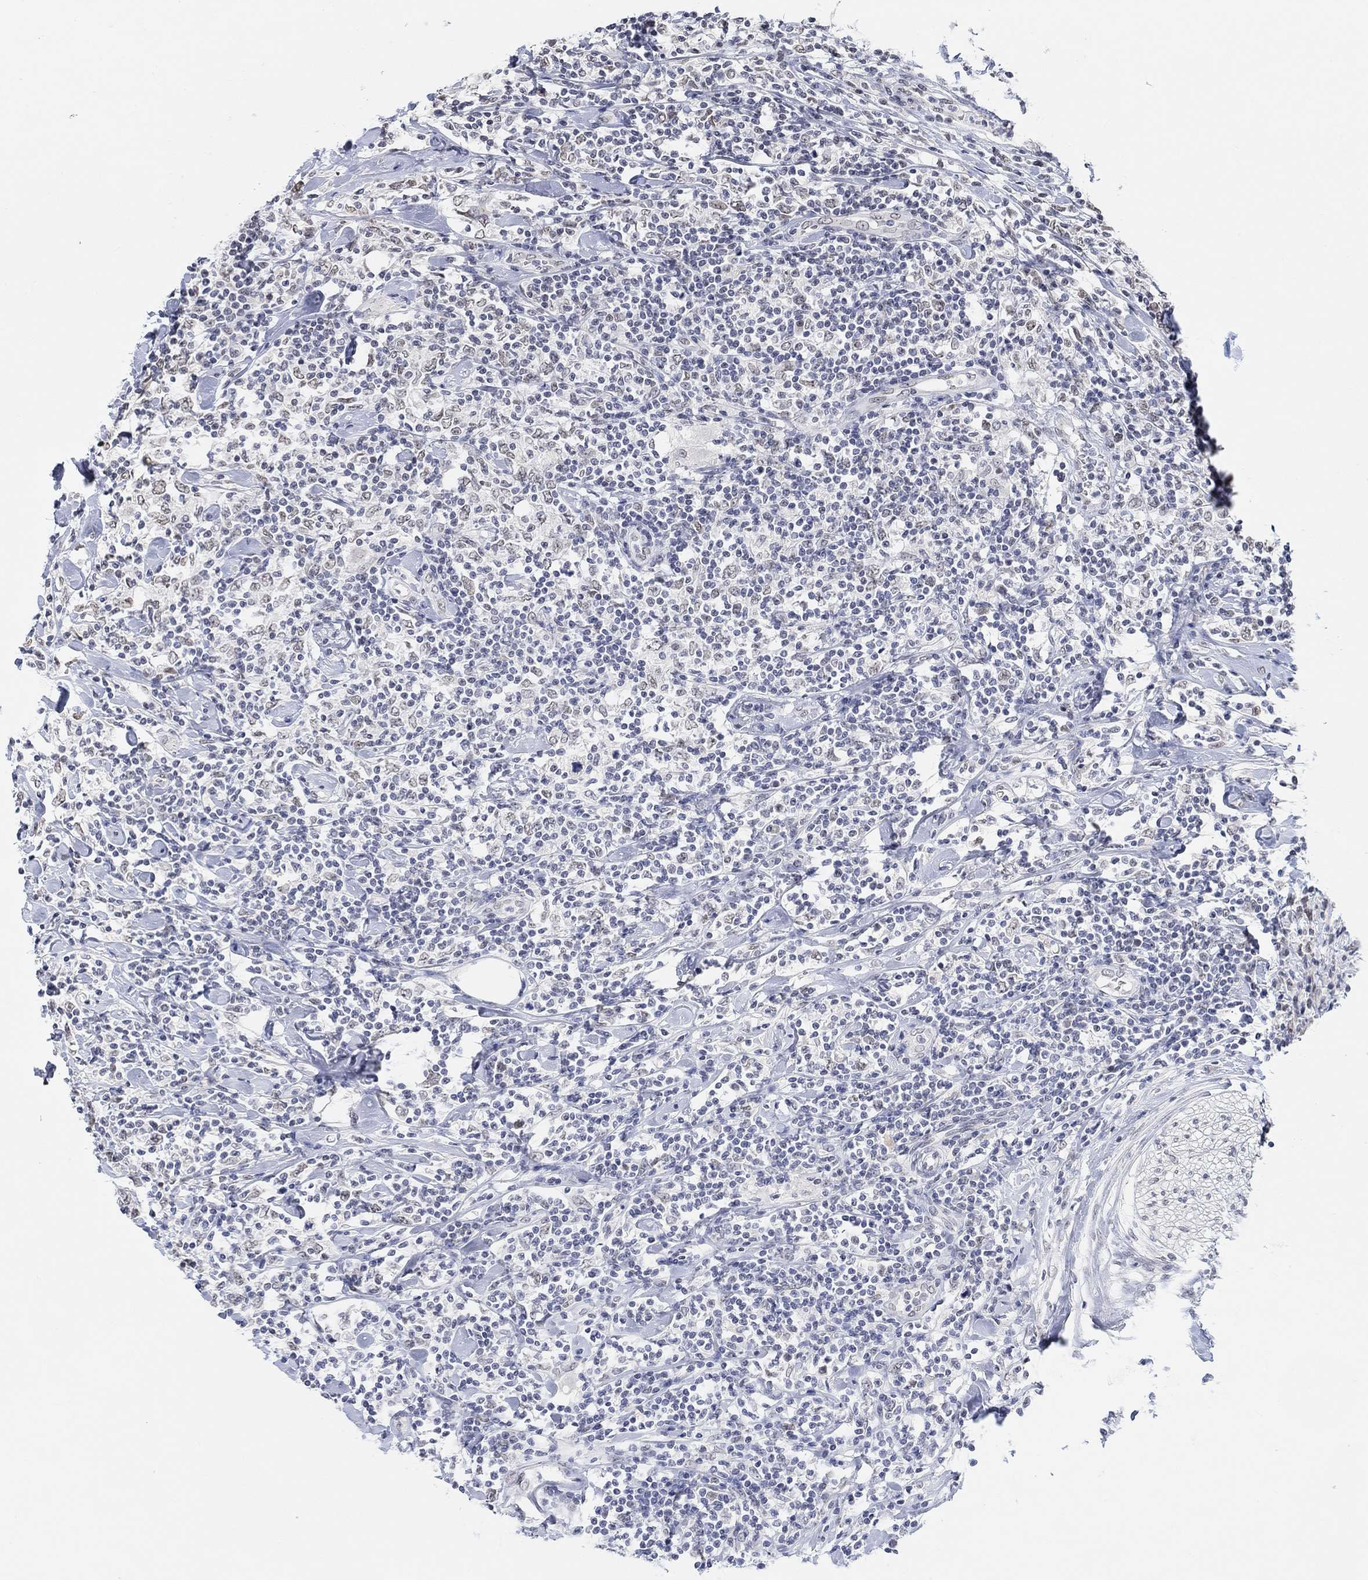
{"staining": {"intensity": "negative", "quantity": "none", "location": "none"}, "tissue": "lymphoma", "cell_type": "Tumor cells", "image_type": "cancer", "snomed": [{"axis": "morphology", "description": "Malignant lymphoma, non-Hodgkin's type, High grade"}, {"axis": "topography", "description": "Lymph node"}], "caption": "Tumor cells are negative for protein expression in human high-grade malignant lymphoma, non-Hodgkin's type.", "gene": "PURG", "patient": {"sex": "female", "age": 84}}